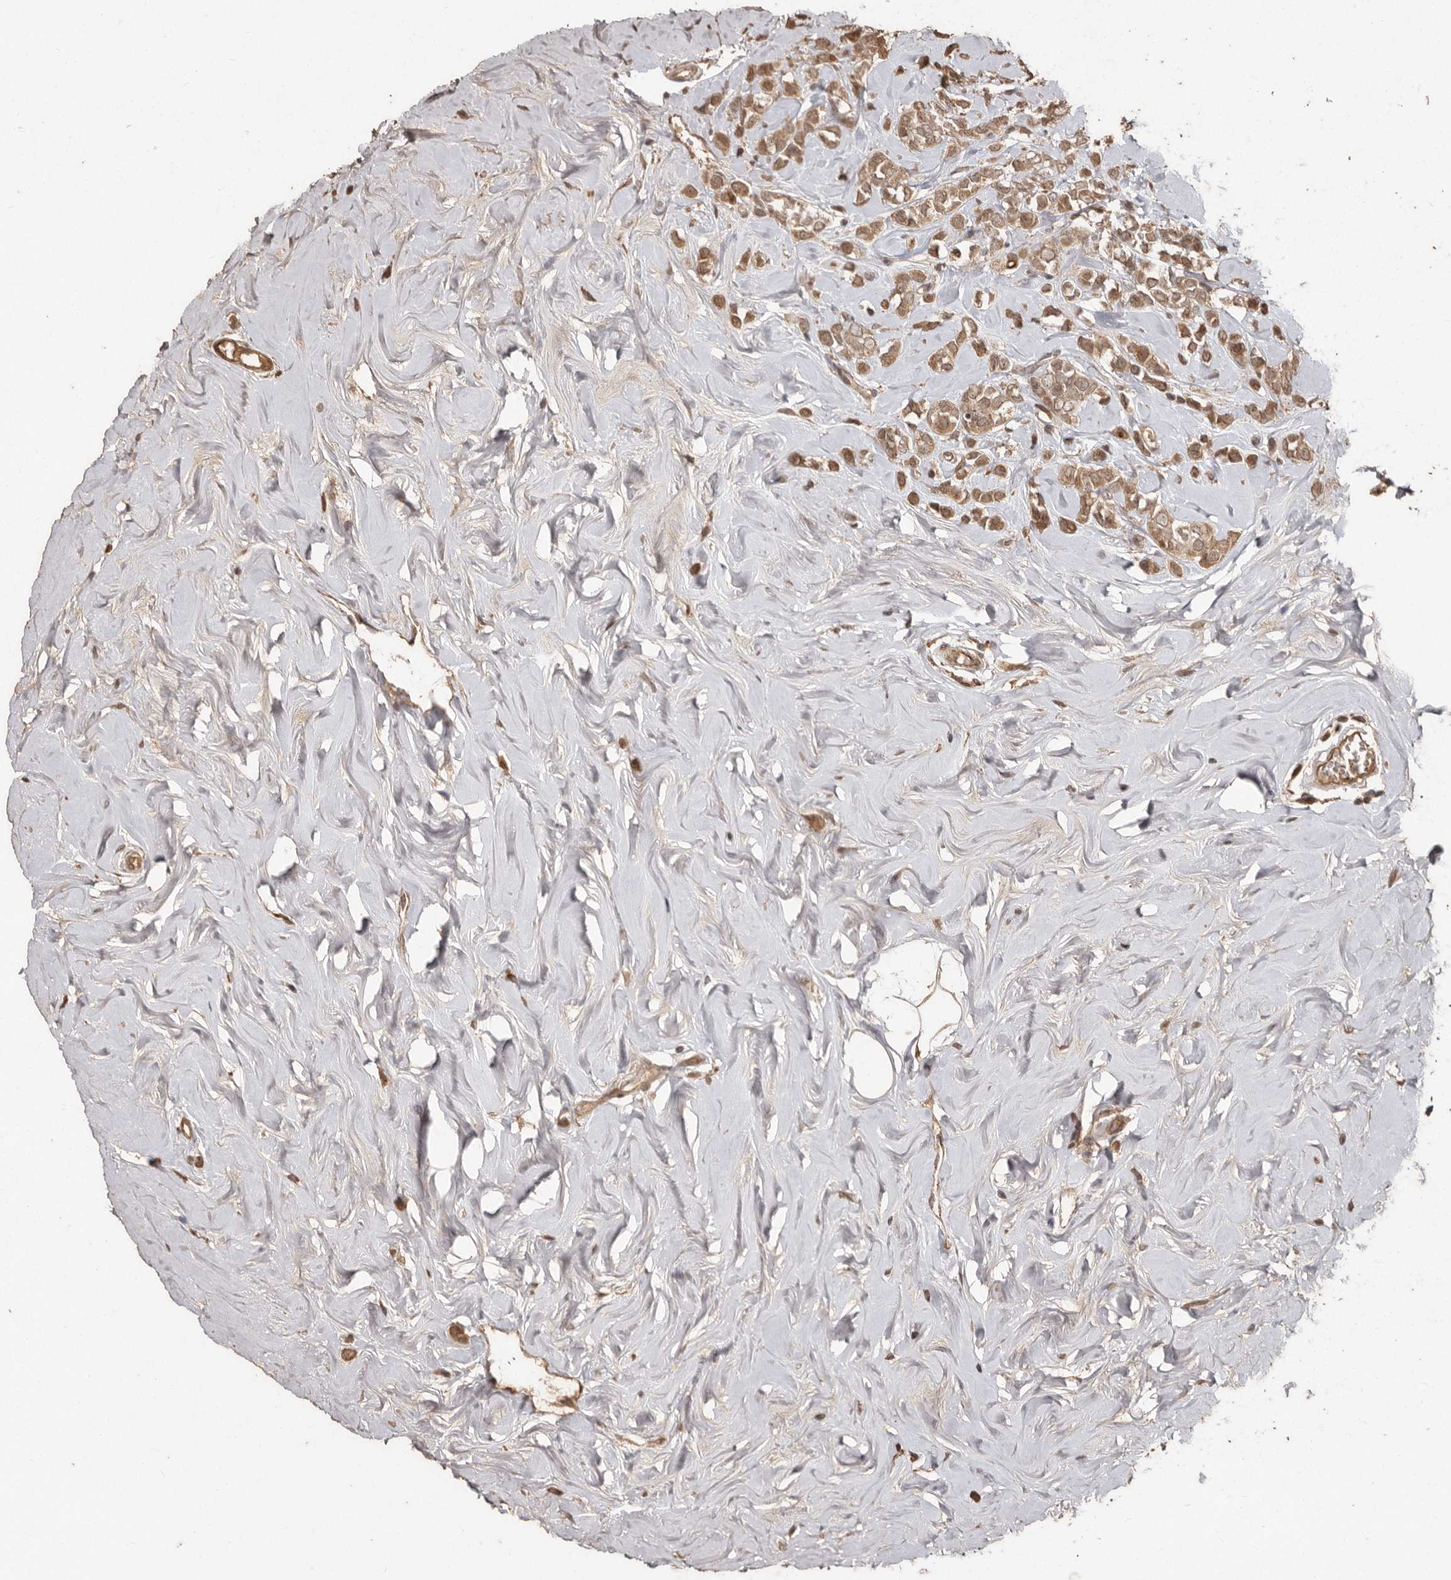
{"staining": {"intensity": "moderate", "quantity": ">75%", "location": "cytoplasmic/membranous"}, "tissue": "breast cancer", "cell_type": "Tumor cells", "image_type": "cancer", "snomed": [{"axis": "morphology", "description": "Lobular carcinoma"}, {"axis": "topography", "description": "Breast"}], "caption": "A high-resolution histopathology image shows immunohistochemistry staining of breast lobular carcinoma, which exhibits moderate cytoplasmic/membranous staining in about >75% of tumor cells.", "gene": "NUP43", "patient": {"sex": "female", "age": 47}}